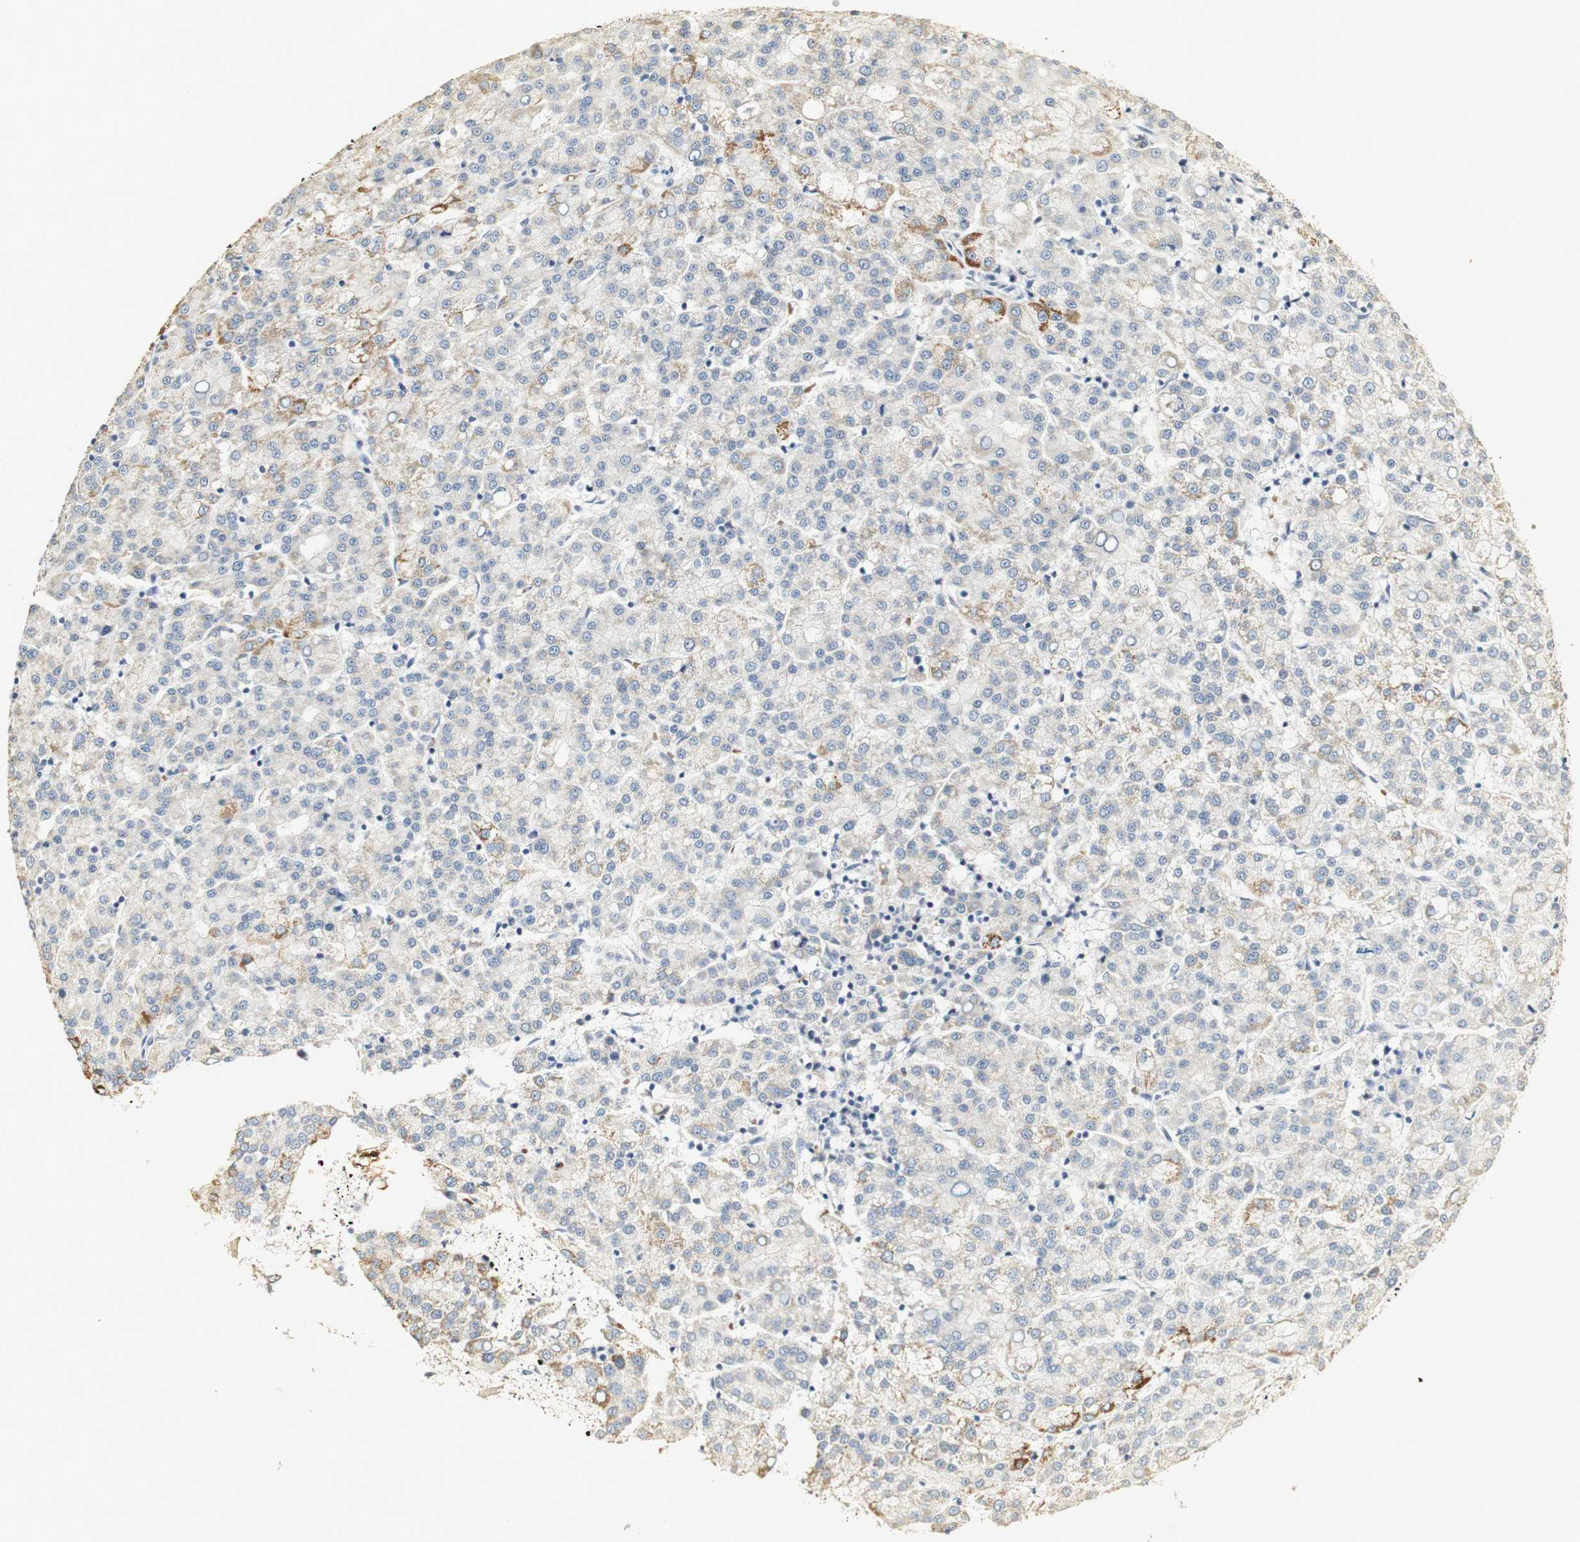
{"staining": {"intensity": "weak", "quantity": "<25%", "location": "cytoplasmic/membranous"}, "tissue": "liver cancer", "cell_type": "Tumor cells", "image_type": "cancer", "snomed": [{"axis": "morphology", "description": "Carcinoma, Hepatocellular, NOS"}, {"axis": "topography", "description": "Liver"}], "caption": "A high-resolution micrograph shows immunohistochemistry (IHC) staining of hepatocellular carcinoma (liver), which exhibits no significant positivity in tumor cells.", "gene": "SYT7", "patient": {"sex": "female", "age": 58}}